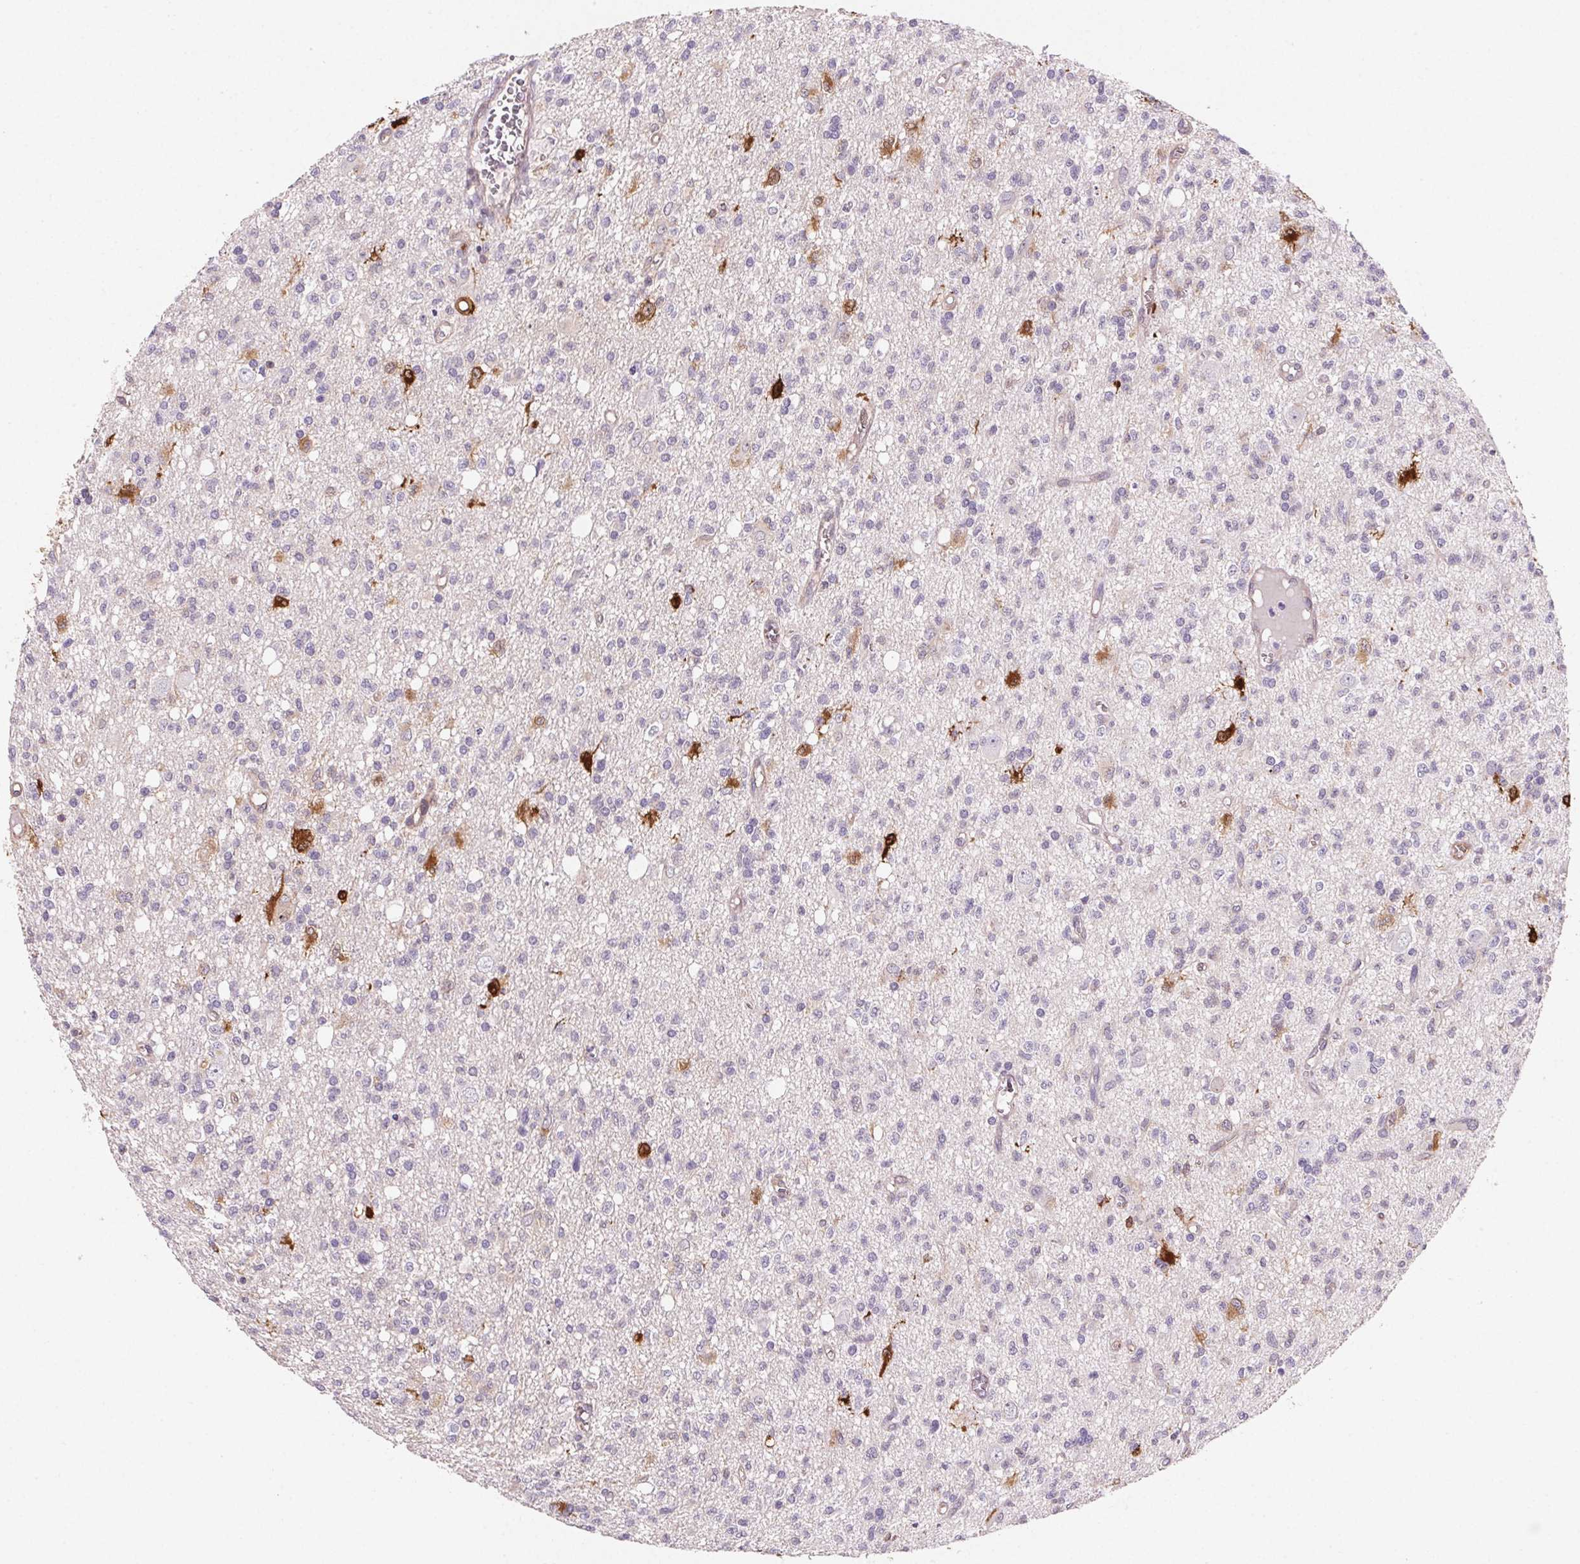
{"staining": {"intensity": "negative", "quantity": "none", "location": "none"}, "tissue": "glioma", "cell_type": "Tumor cells", "image_type": "cancer", "snomed": [{"axis": "morphology", "description": "Glioma, malignant, Low grade"}, {"axis": "topography", "description": "Brain"}], "caption": "This micrograph is of malignant glioma (low-grade) stained with immunohistochemistry to label a protein in brown with the nuclei are counter-stained blue. There is no positivity in tumor cells.", "gene": "GBP1", "patient": {"sex": "male", "age": 64}}